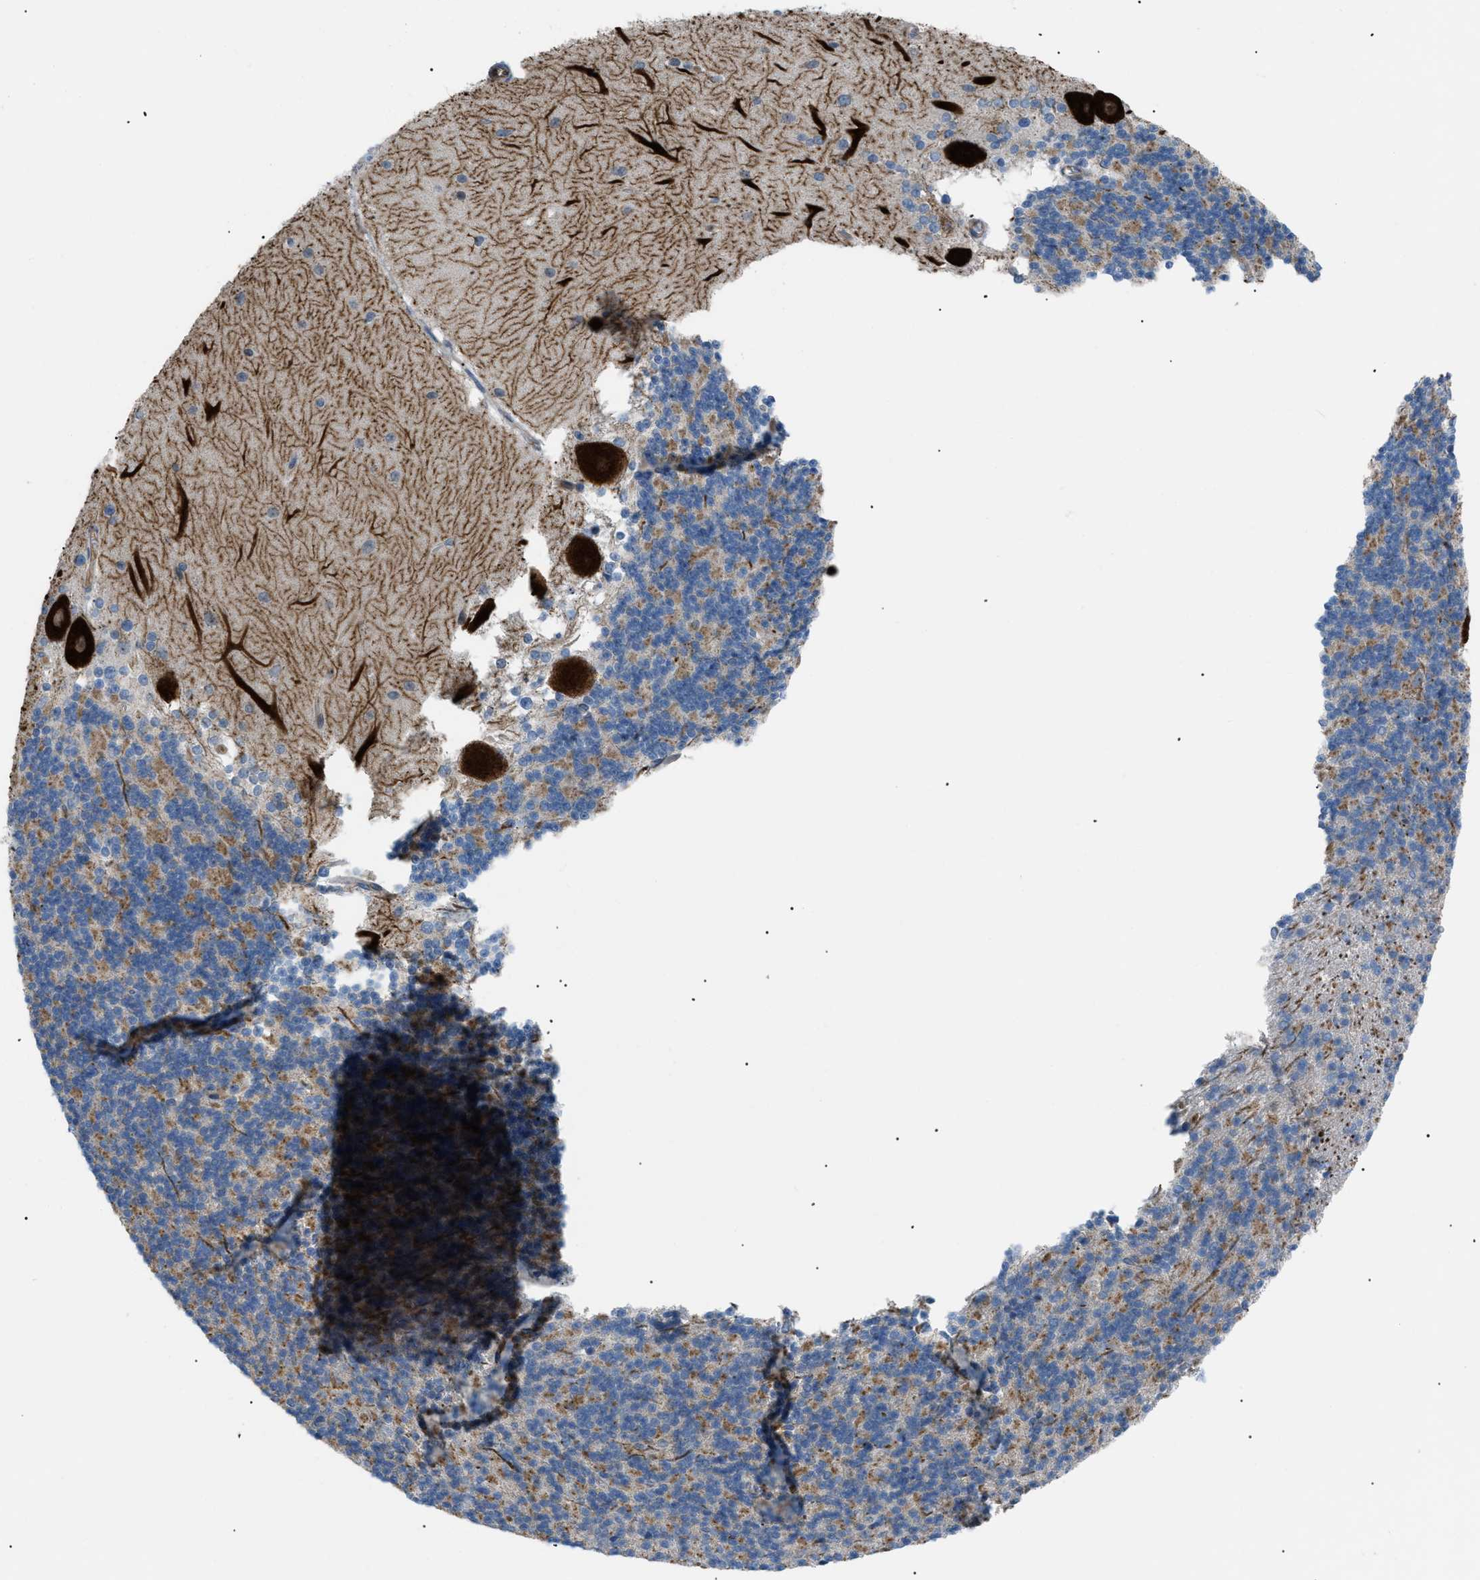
{"staining": {"intensity": "moderate", "quantity": "<25%", "location": "cytoplasmic/membranous"}, "tissue": "cerebellum", "cell_type": "Cells in granular layer", "image_type": "normal", "snomed": [{"axis": "morphology", "description": "Normal tissue, NOS"}, {"axis": "topography", "description": "Cerebellum"}], "caption": "Brown immunohistochemical staining in normal cerebellum displays moderate cytoplasmic/membranous positivity in about <25% of cells in granular layer. The protein is stained brown, and the nuclei are stained in blue (DAB IHC with brightfield microscopy, high magnification).", "gene": "ATP2A3", "patient": {"sex": "female", "age": 19}}